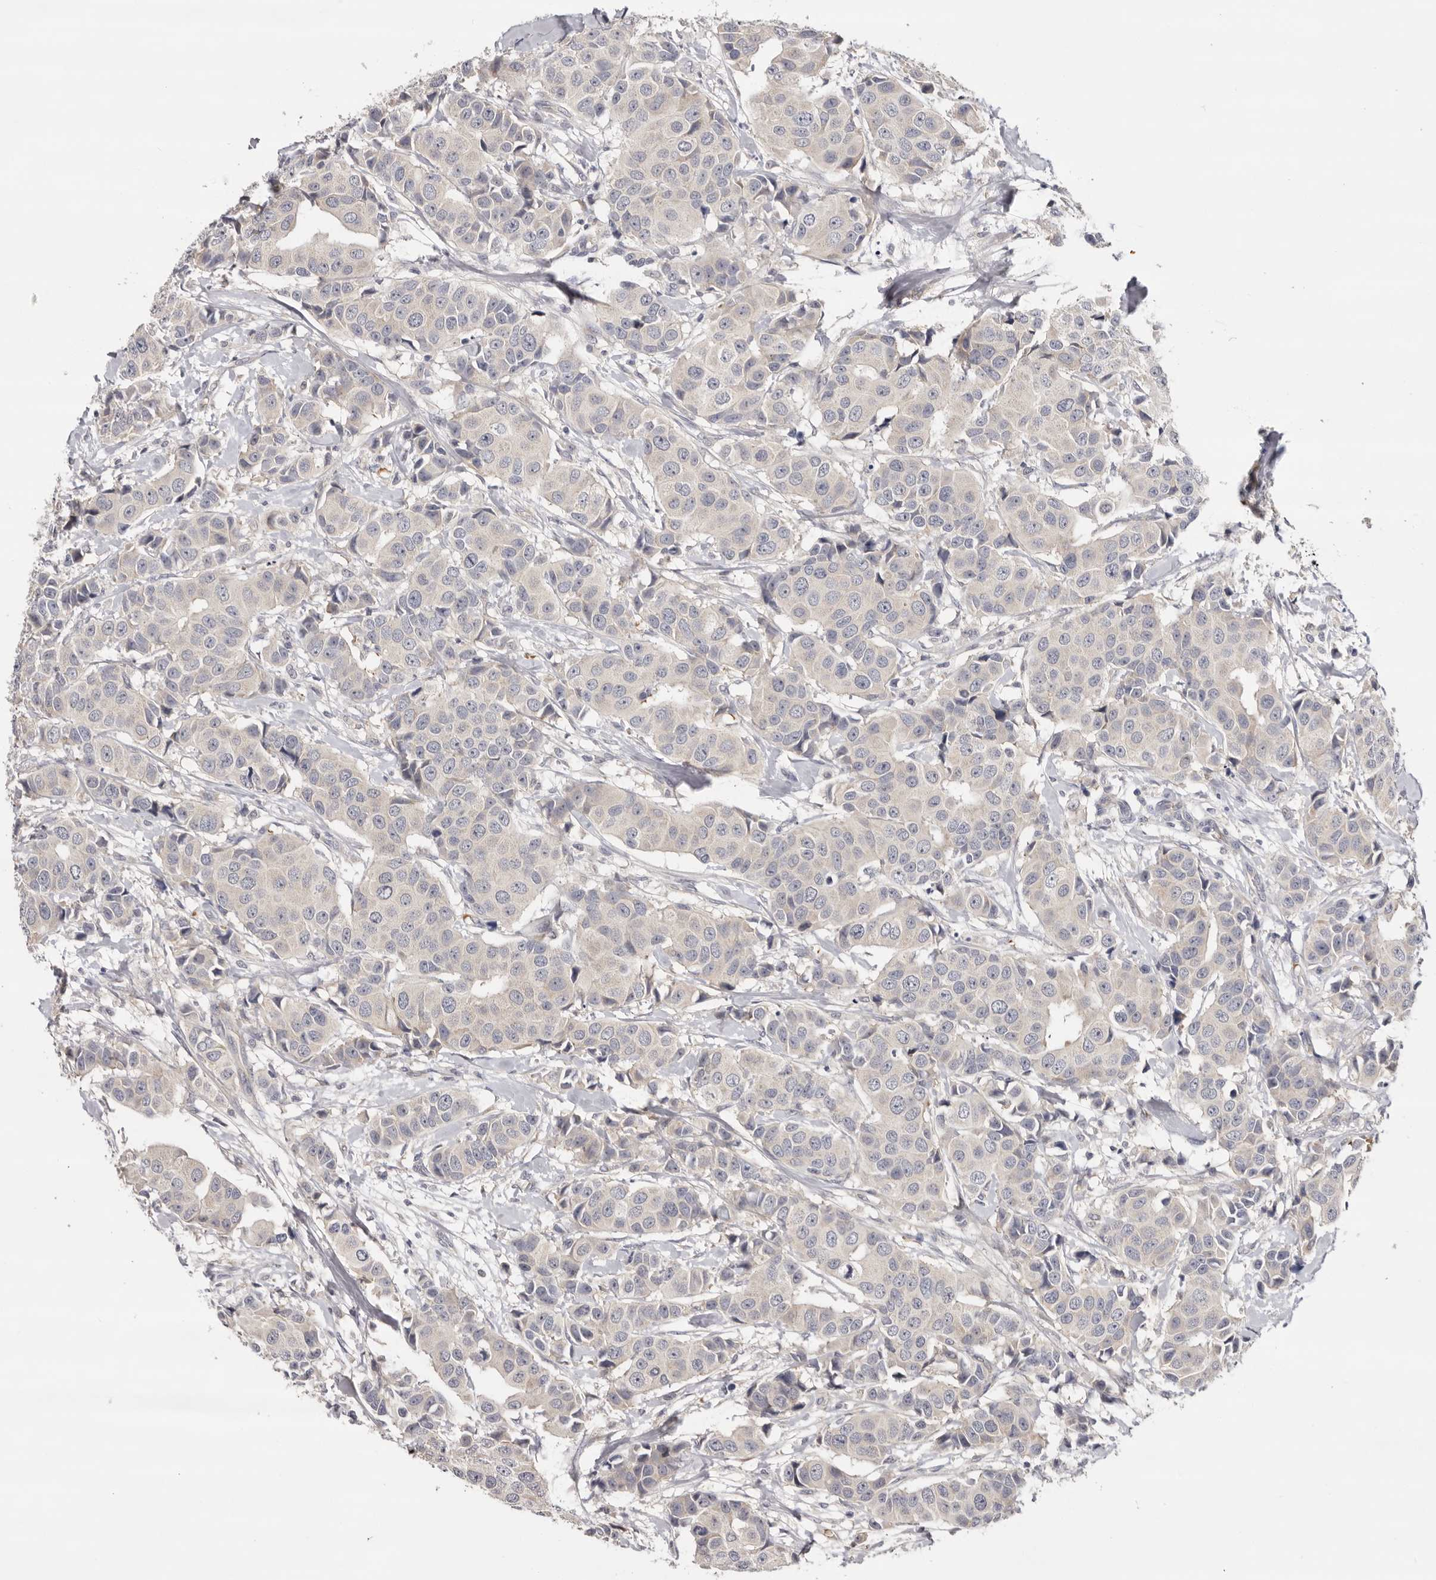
{"staining": {"intensity": "negative", "quantity": "none", "location": "none"}, "tissue": "breast cancer", "cell_type": "Tumor cells", "image_type": "cancer", "snomed": [{"axis": "morphology", "description": "Normal tissue, NOS"}, {"axis": "morphology", "description": "Duct carcinoma"}, {"axis": "topography", "description": "Breast"}], "caption": "Intraductal carcinoma (breast) was stained to show a protein in brown. There is no significant staining in tumor cells.", "gene": "KIF2B", "patient": {"sex": "female", "age": 39}}